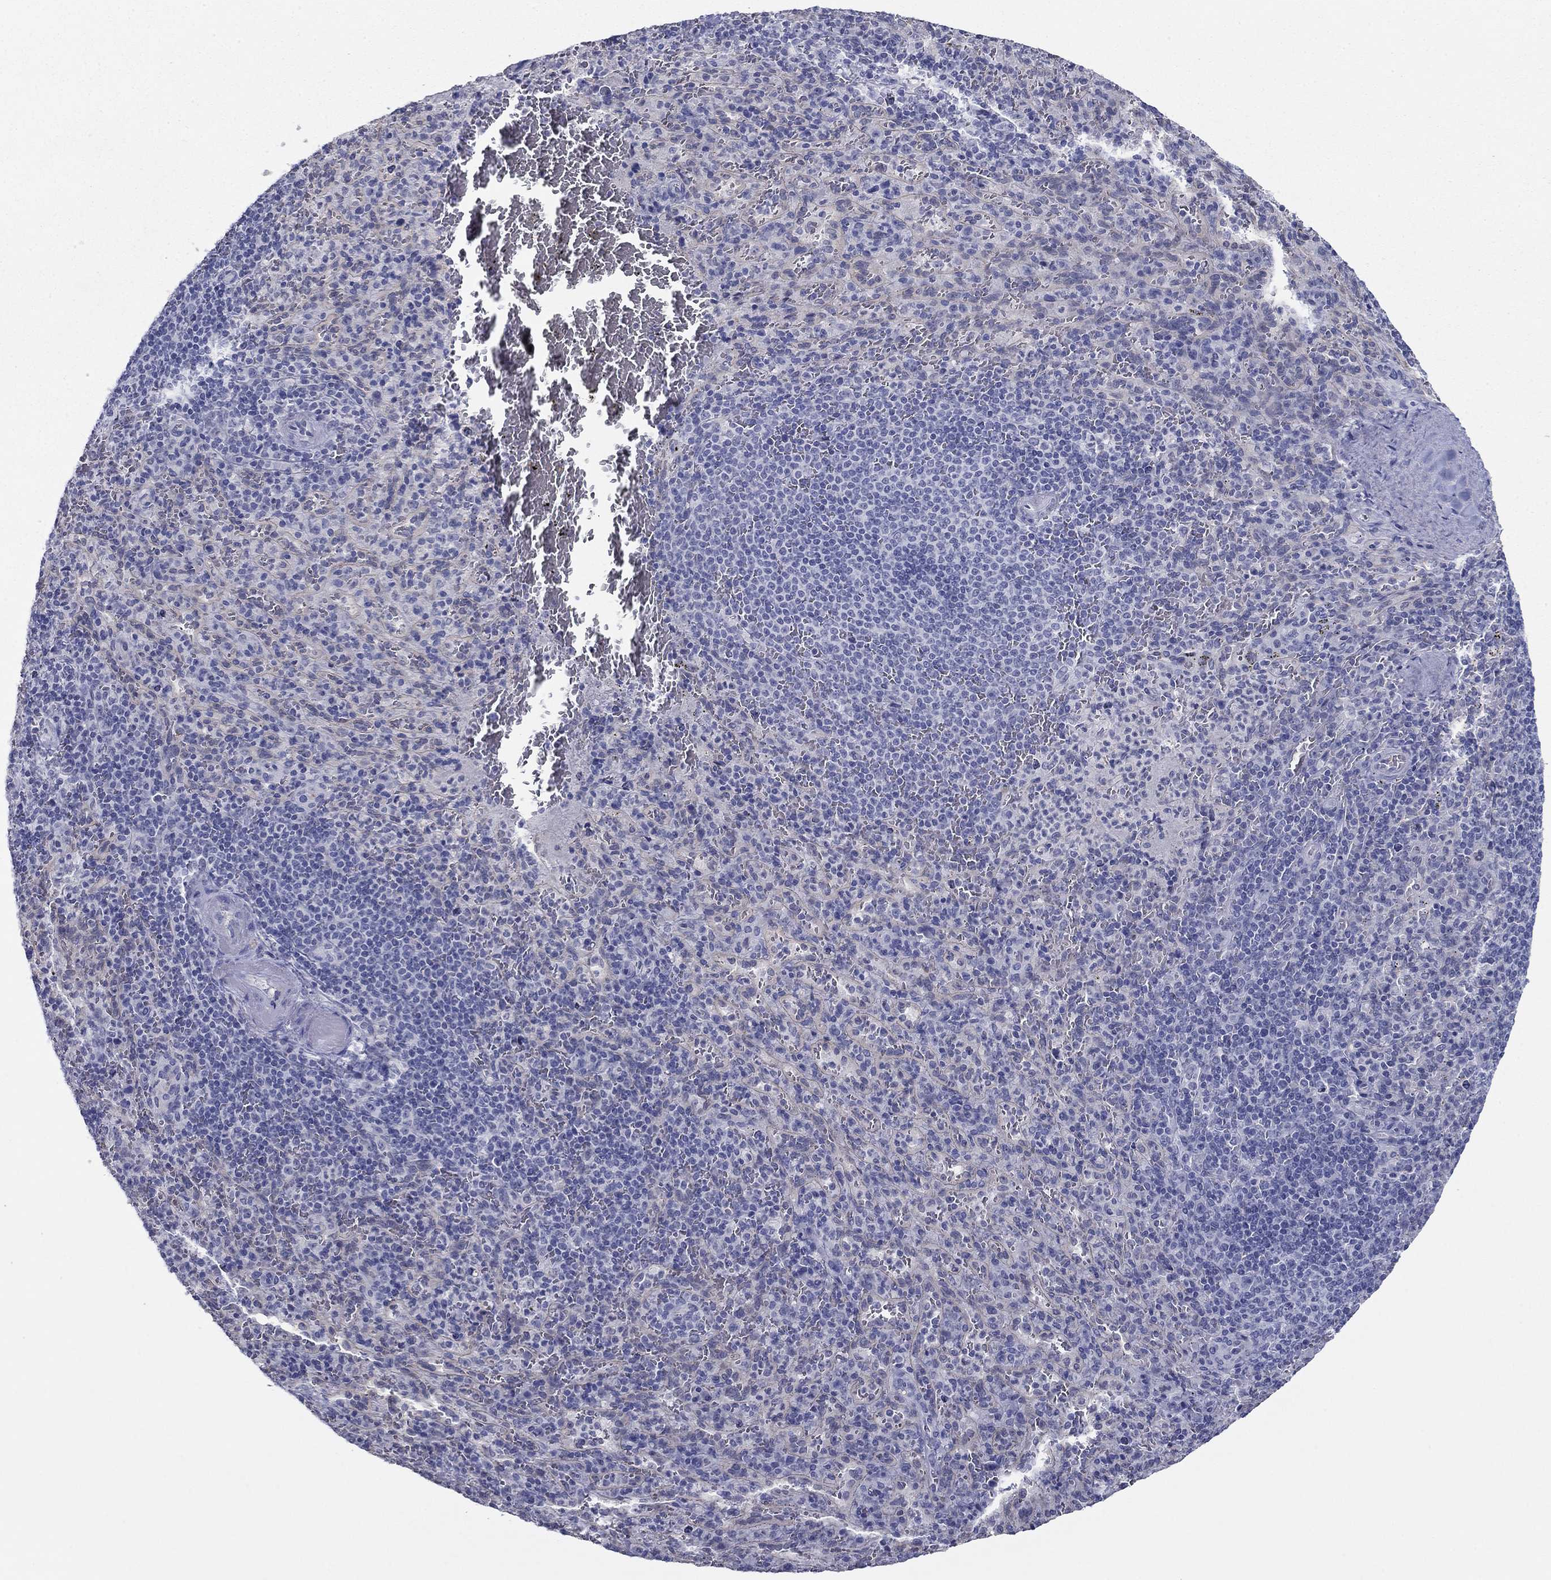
{"staining": {"intensity": "negative", "quantity": "none", "location": "none"}, "tissue": "spleen", "cell_type": "Cells in red pulp", "image_type": "normal", "snomed": [{"axis": "morphology", "description": "Normal tissue, NOS"}, {"axis": "topography", "description": "Spleen"}], "caption": "The photomicrograph exhibits no significant expression in cells in red pulp of spleen.", "gene": "PLS1", "patient": {"sex": "male", "age": 57}}